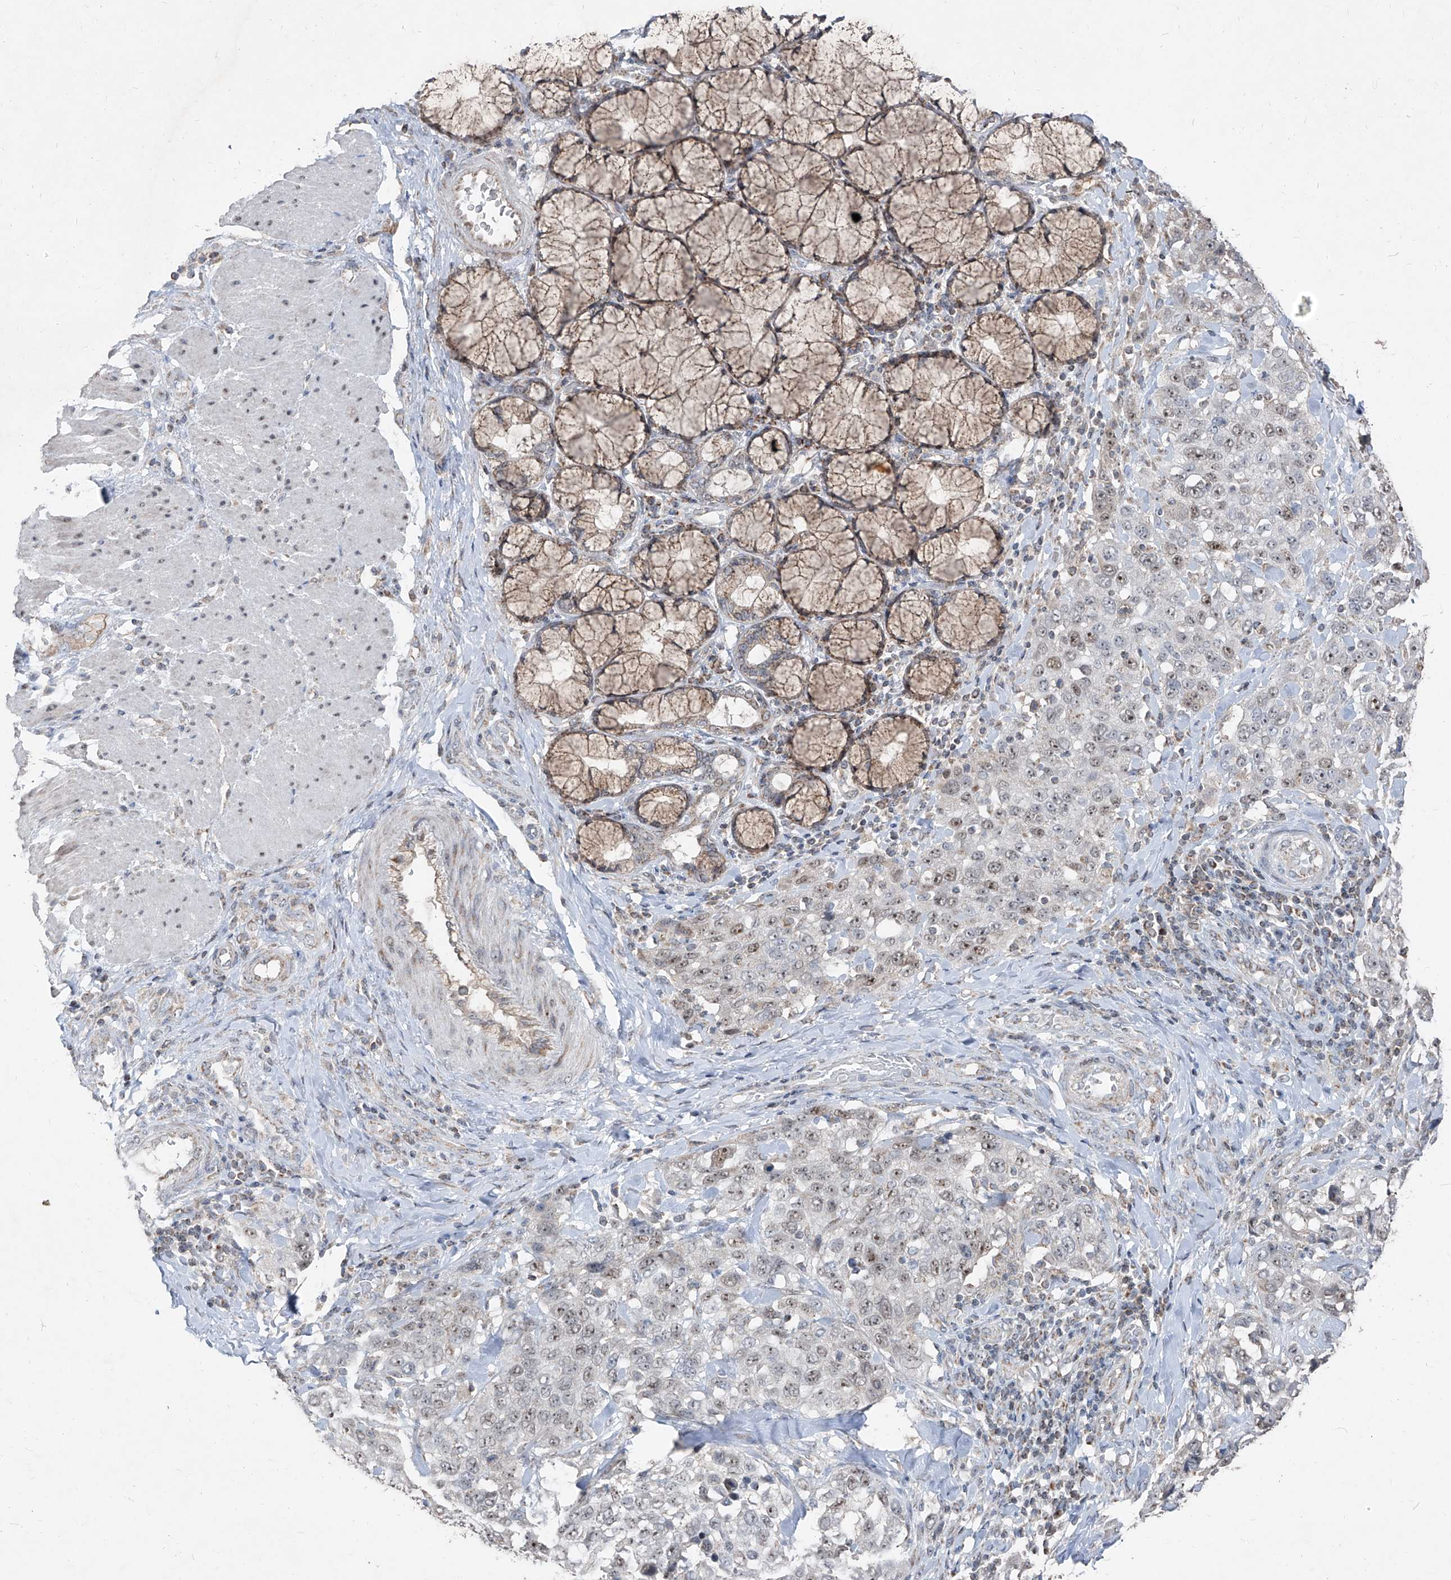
{"staining": {"intensity": "weak", "quantity": "25%-75%", "location": "nuclear"}, "tissue": "stomach cancer", "cell_type": "Tumor cells", "image_type": "cancer", "snomed": [{"axis": "morphology", "description": "Adenocarcinoma, NOS"}, {"axis": "topography", "description": "Stomach"}], "caption": "High-power microscopy captured an IHC image of stomach adenocarcinoma, revealing weak nuclear expression in approximately 25%-75% of tumor cells.", "gene": "NDUFB3", "patient": {"sex": "male", "age": 48}}